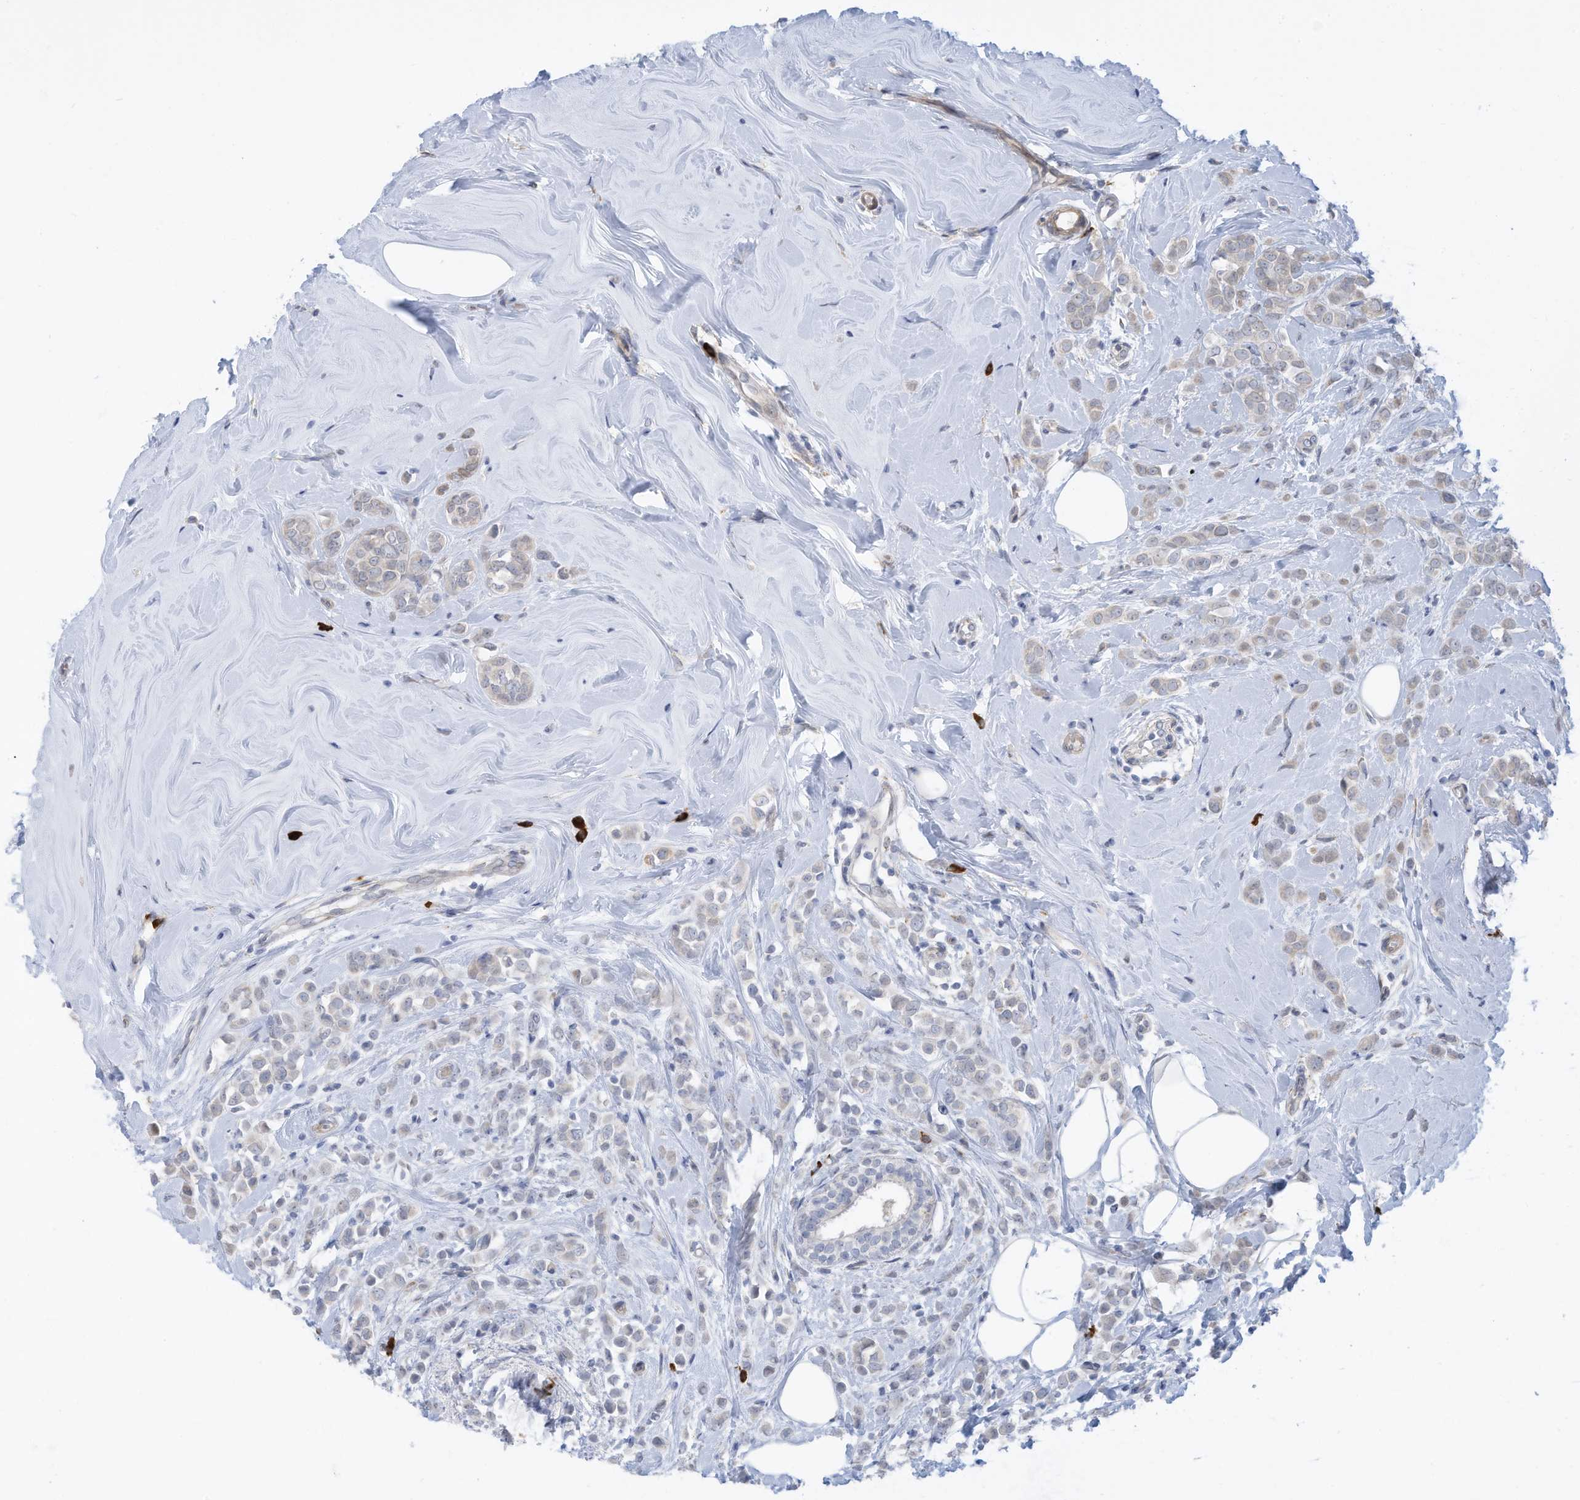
{"staining": {"intensity": "negative", "quantity": "none", "location": "none"}, "tissue": "breast cancer", "cell_type": "Tumor cells", "image_type": "cancer", "snomed": [{"axis": "morphology", "description": "Lobular carcinoma"}, {"axis": "topography", "description": "Breast"}], "caption": "This is a micrograph of IHC staining of breast cancer, which shows no positivity in tumor cells.", "gene": "ZNF292", "patient": {"sex": "female", "age": 47}}